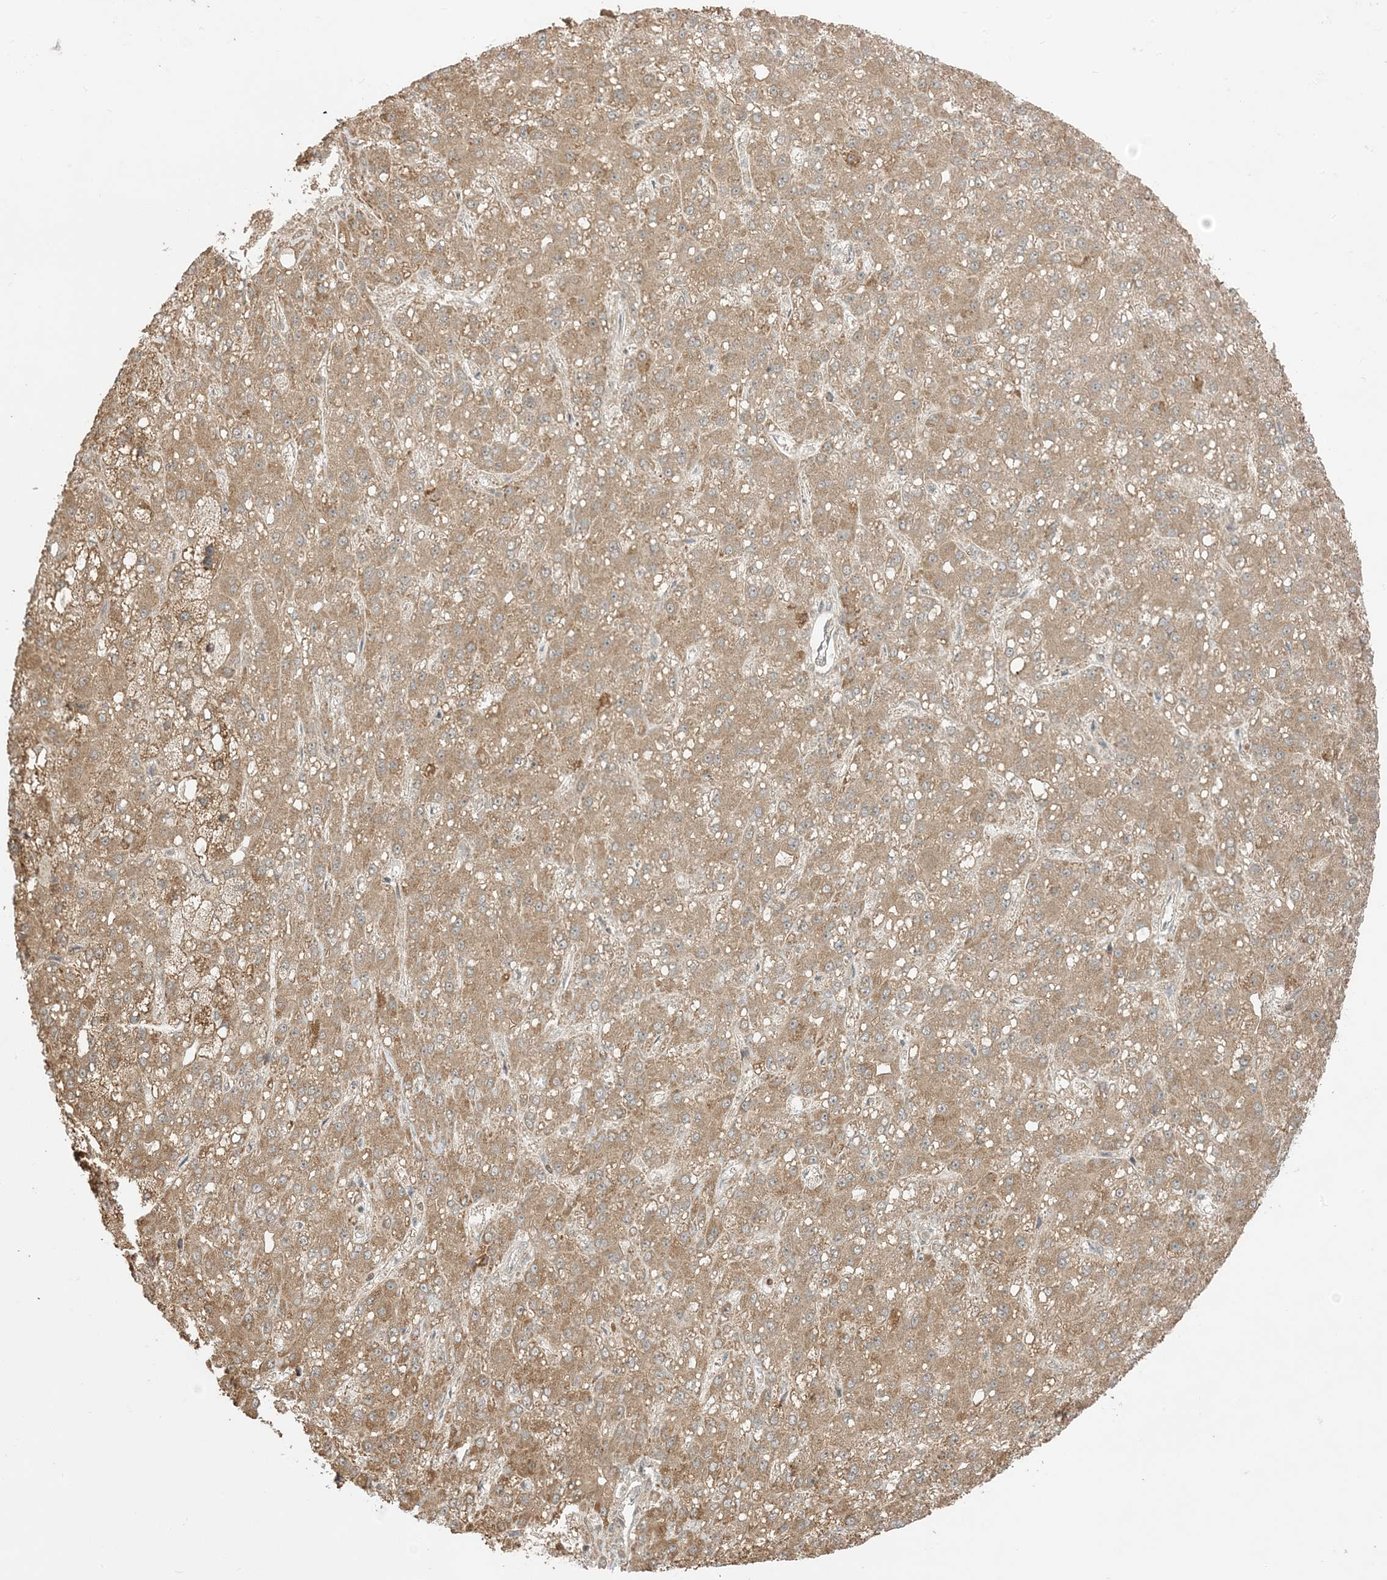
{"staining": {"intensity": "moderate", "quantity": ">75%", "location": "cytoplasmic/membranous"}, "tissue": "liver cancer", "cell_type": "Tumor cells", "image_type": "cancer", "snomed": [{"axis": "morphology", "description": "Carcinoma, Hepatocellular, NOS"}, {"axis": "topography", "description": "Liver"}], "caption": "Immunohistochemical staining of liver cancer shows medium levels of moderate cytoplasmic/membranous protein expression in about >75% of tumor cells.", "gene": "PHLDB2", "patient": {"sex": "male", "age": 67}}